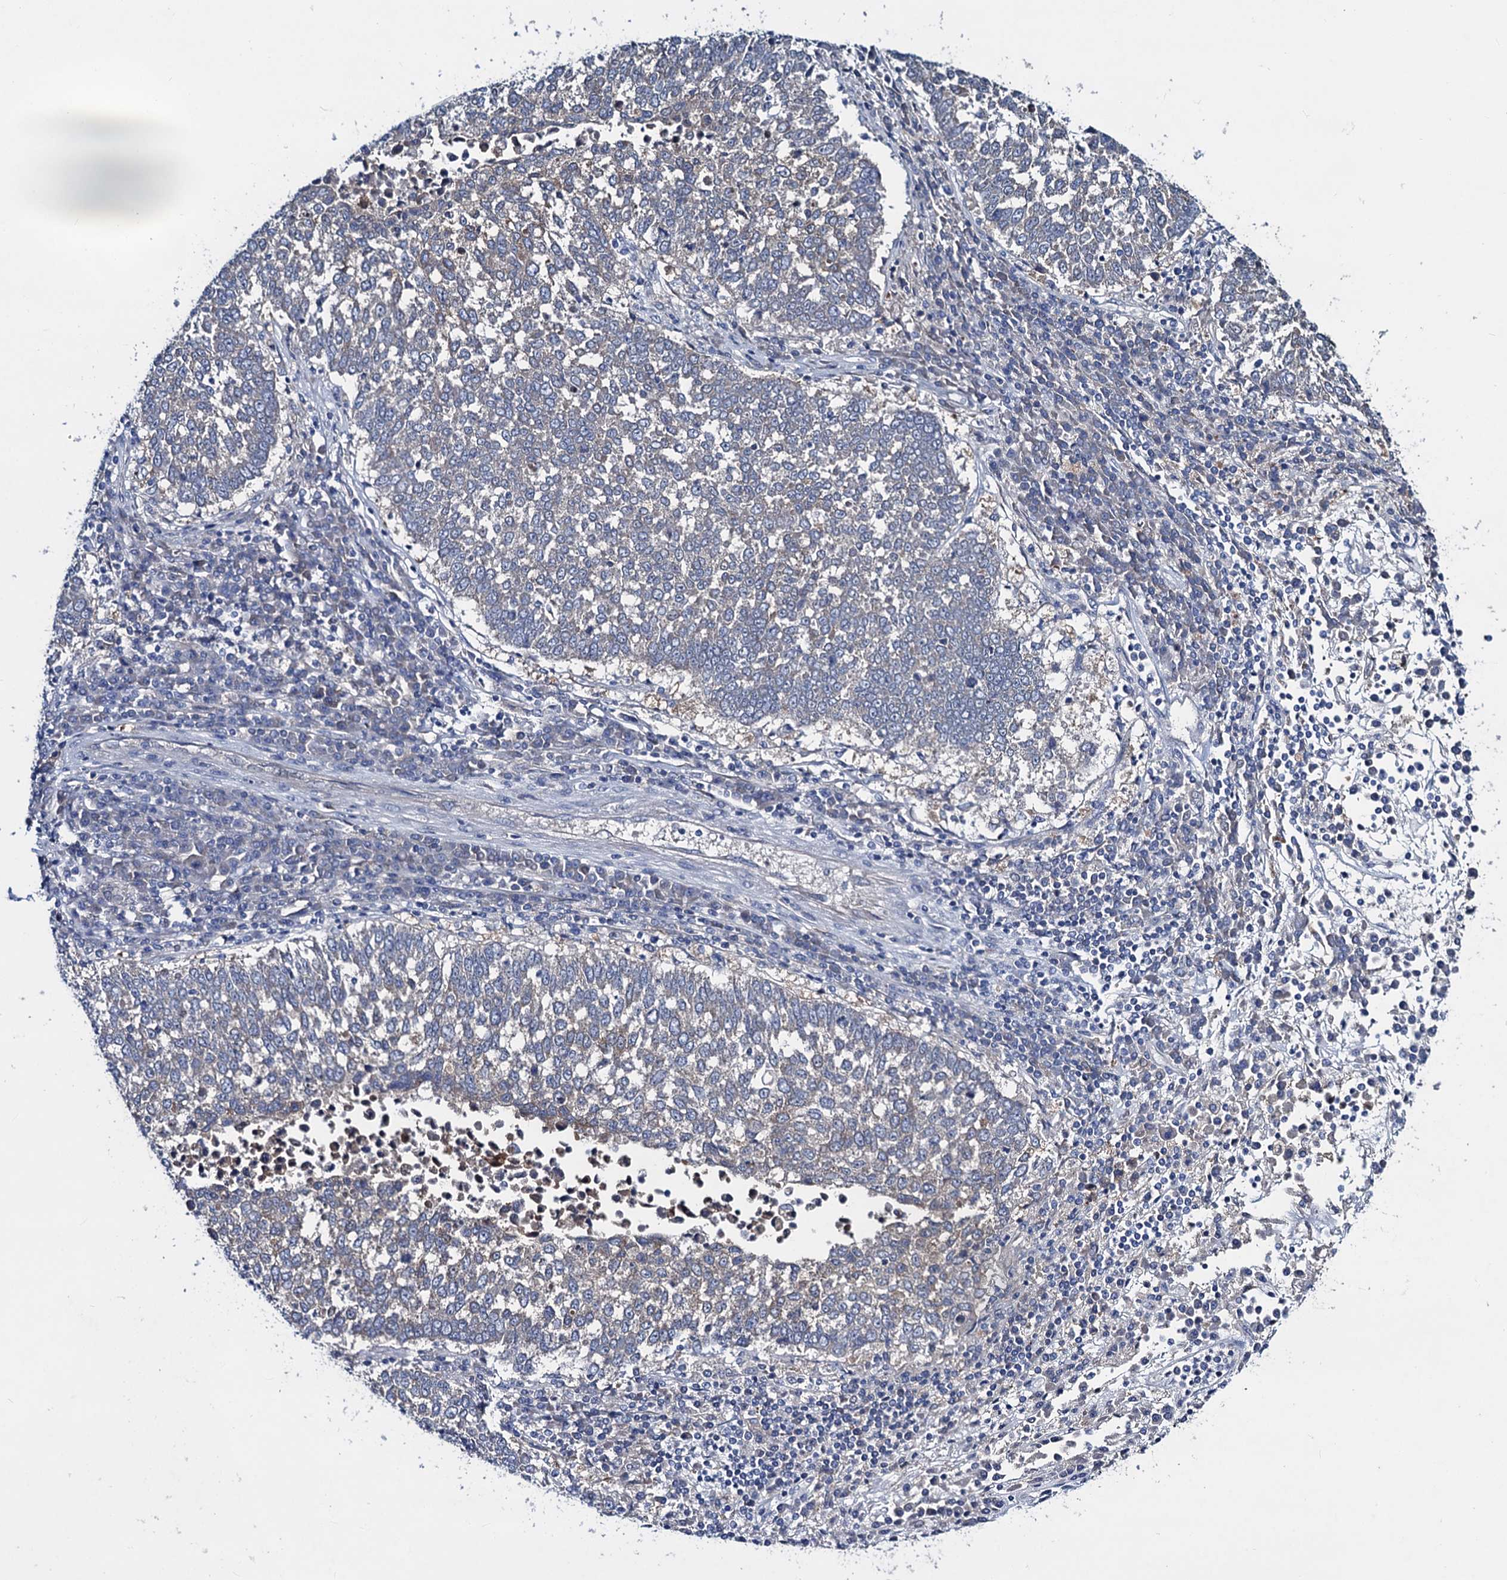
{"staining": {"intensity": "negative", "quantity": "none", "location": "none"}, "tissue": "lung cancer", "cell_type": "Tumor cells", "image_type": "cancer", "snomed": [{"axis": "morphology", "description": "Squamous cell carcinoma, NOS"}, {"axis": "topography", "description": "Lung"}], "caption": "The photomicrograph reveals no staining of tumor cells in squamous cell carcinoma (lung).", "gene": "RTKN2", "patient": {"sex": "male", "age": 73}}